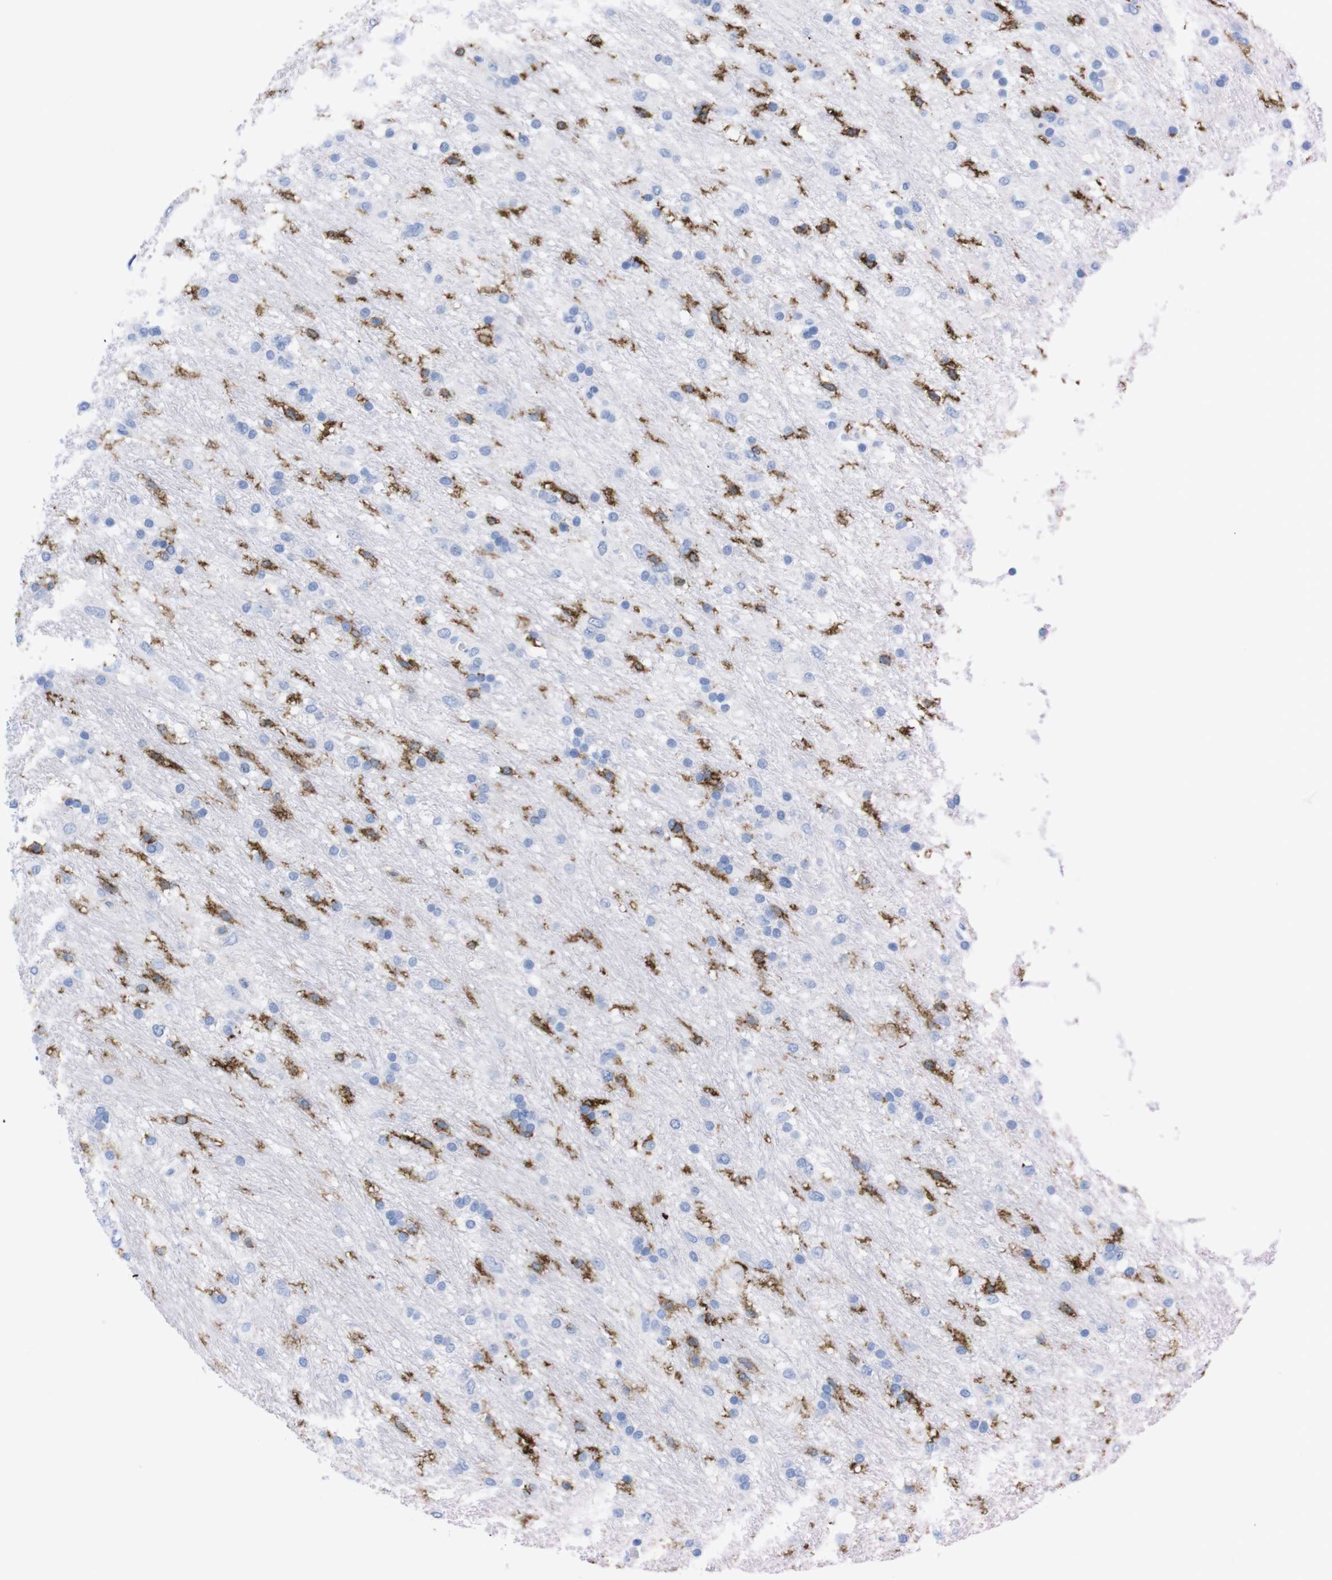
{"staining": {"intensity": "negative", "quantity": "none", "location": "none"}, "tissue": "glioma", "cell_type": "Tumor cells", "image_type": "cancer", "snomed": [{"axis": "morphology", "description": "Glioma, malignant, Low grade"}, {"axis": "topography", "description": "Brain"}], "caption": "High power microscopy image of an immunohistochemistry histopathology image of glioma, revealing no significant staining in tumor cells.", "gene": "P2RY12", "patient": {"sex": "male", "age": 77}}